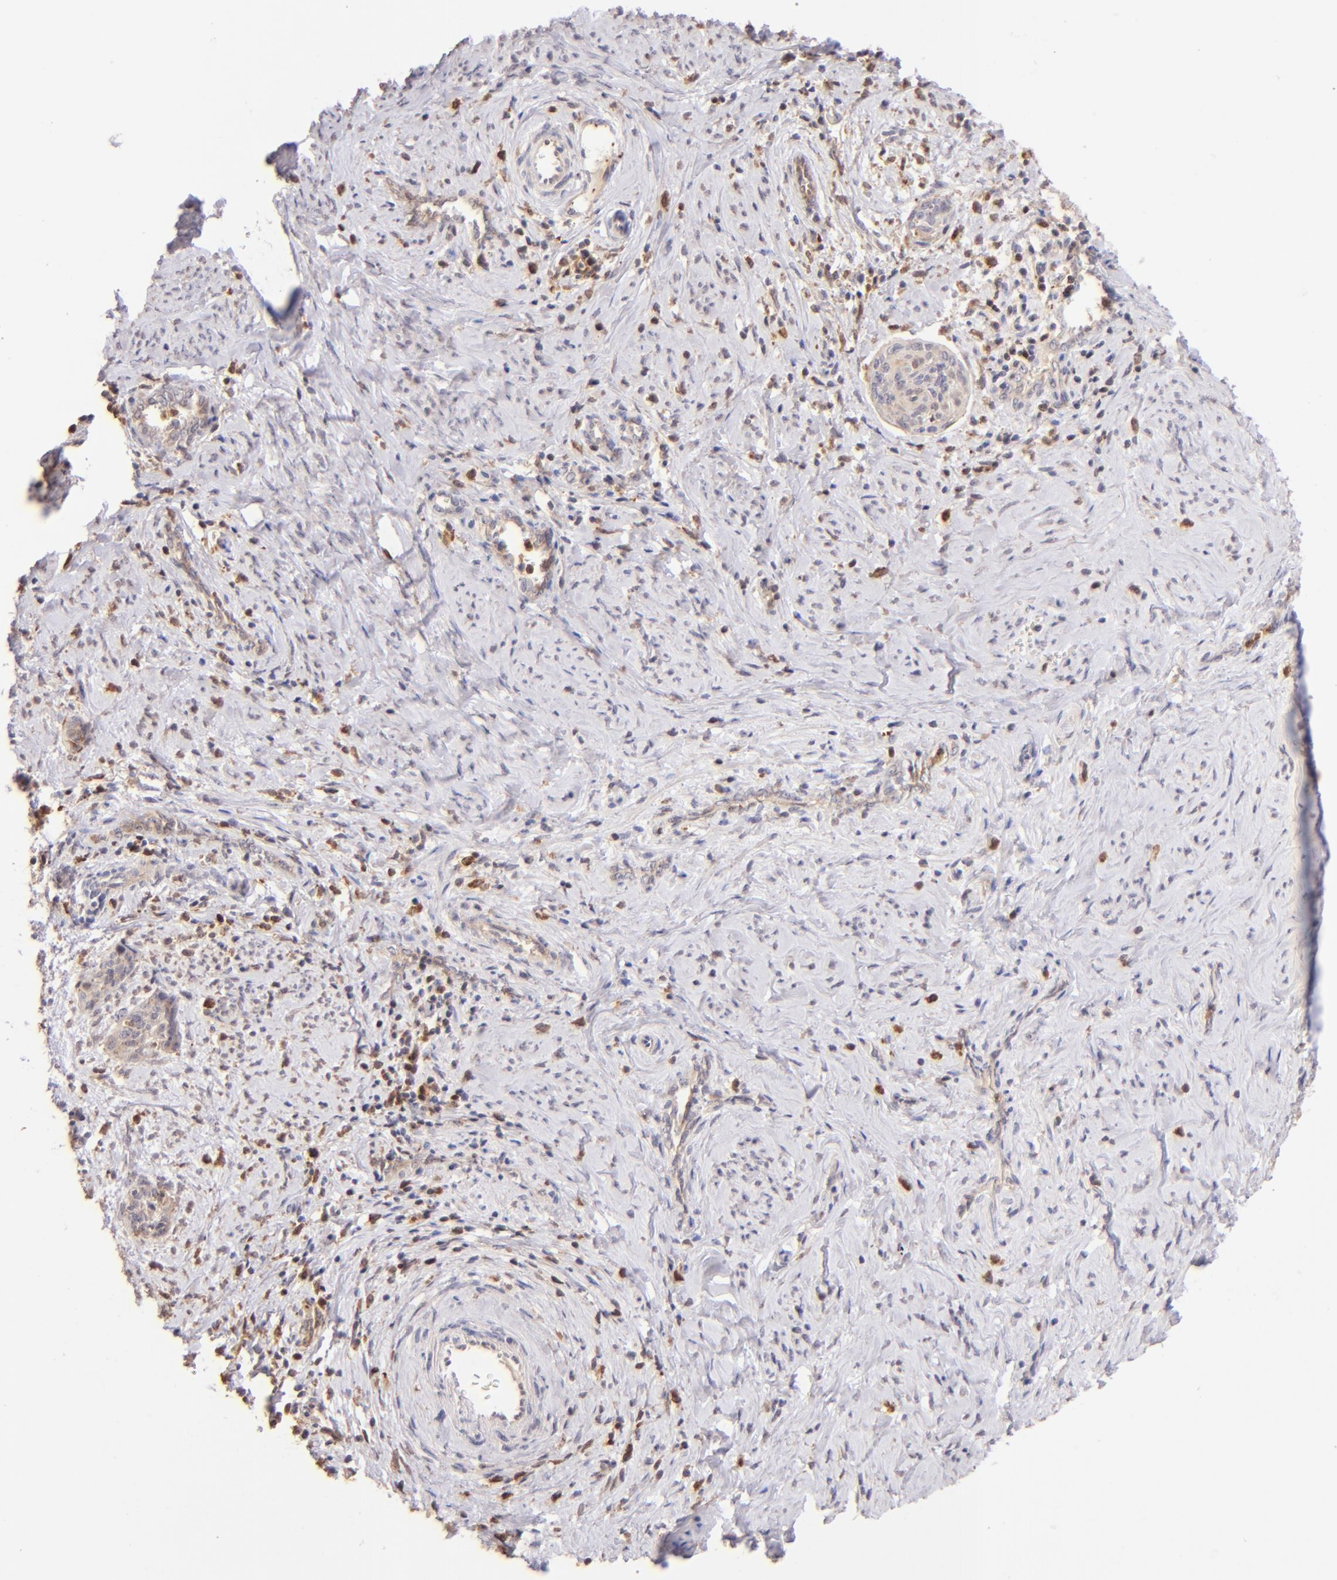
{"staining": {"intensity": "weak", "quantity": "<25%", "location": "cytoplasmic/membranous"}, "tissue": "cervical cancer", "cell_type": "Tumor cells", "image_type": "cancer", "snomed": [{"axis": "morphology", "description": "Squamous cell carcinoma, NOS"}, {"axis": "topography", "description": "Cervix"}], "caption": "Micrograph shows no protein staining in tumor cells of squamous cell carcinoma (cervical) tissue. (Stains: DAB (3,3'-diaminobenzidine) immunohistochemistry with hematoxylin counter stain, Microscopy: brightfield microscopy at high magnification).", "gene": "BTK", "patient": {"sex": "female", "age": 33}}